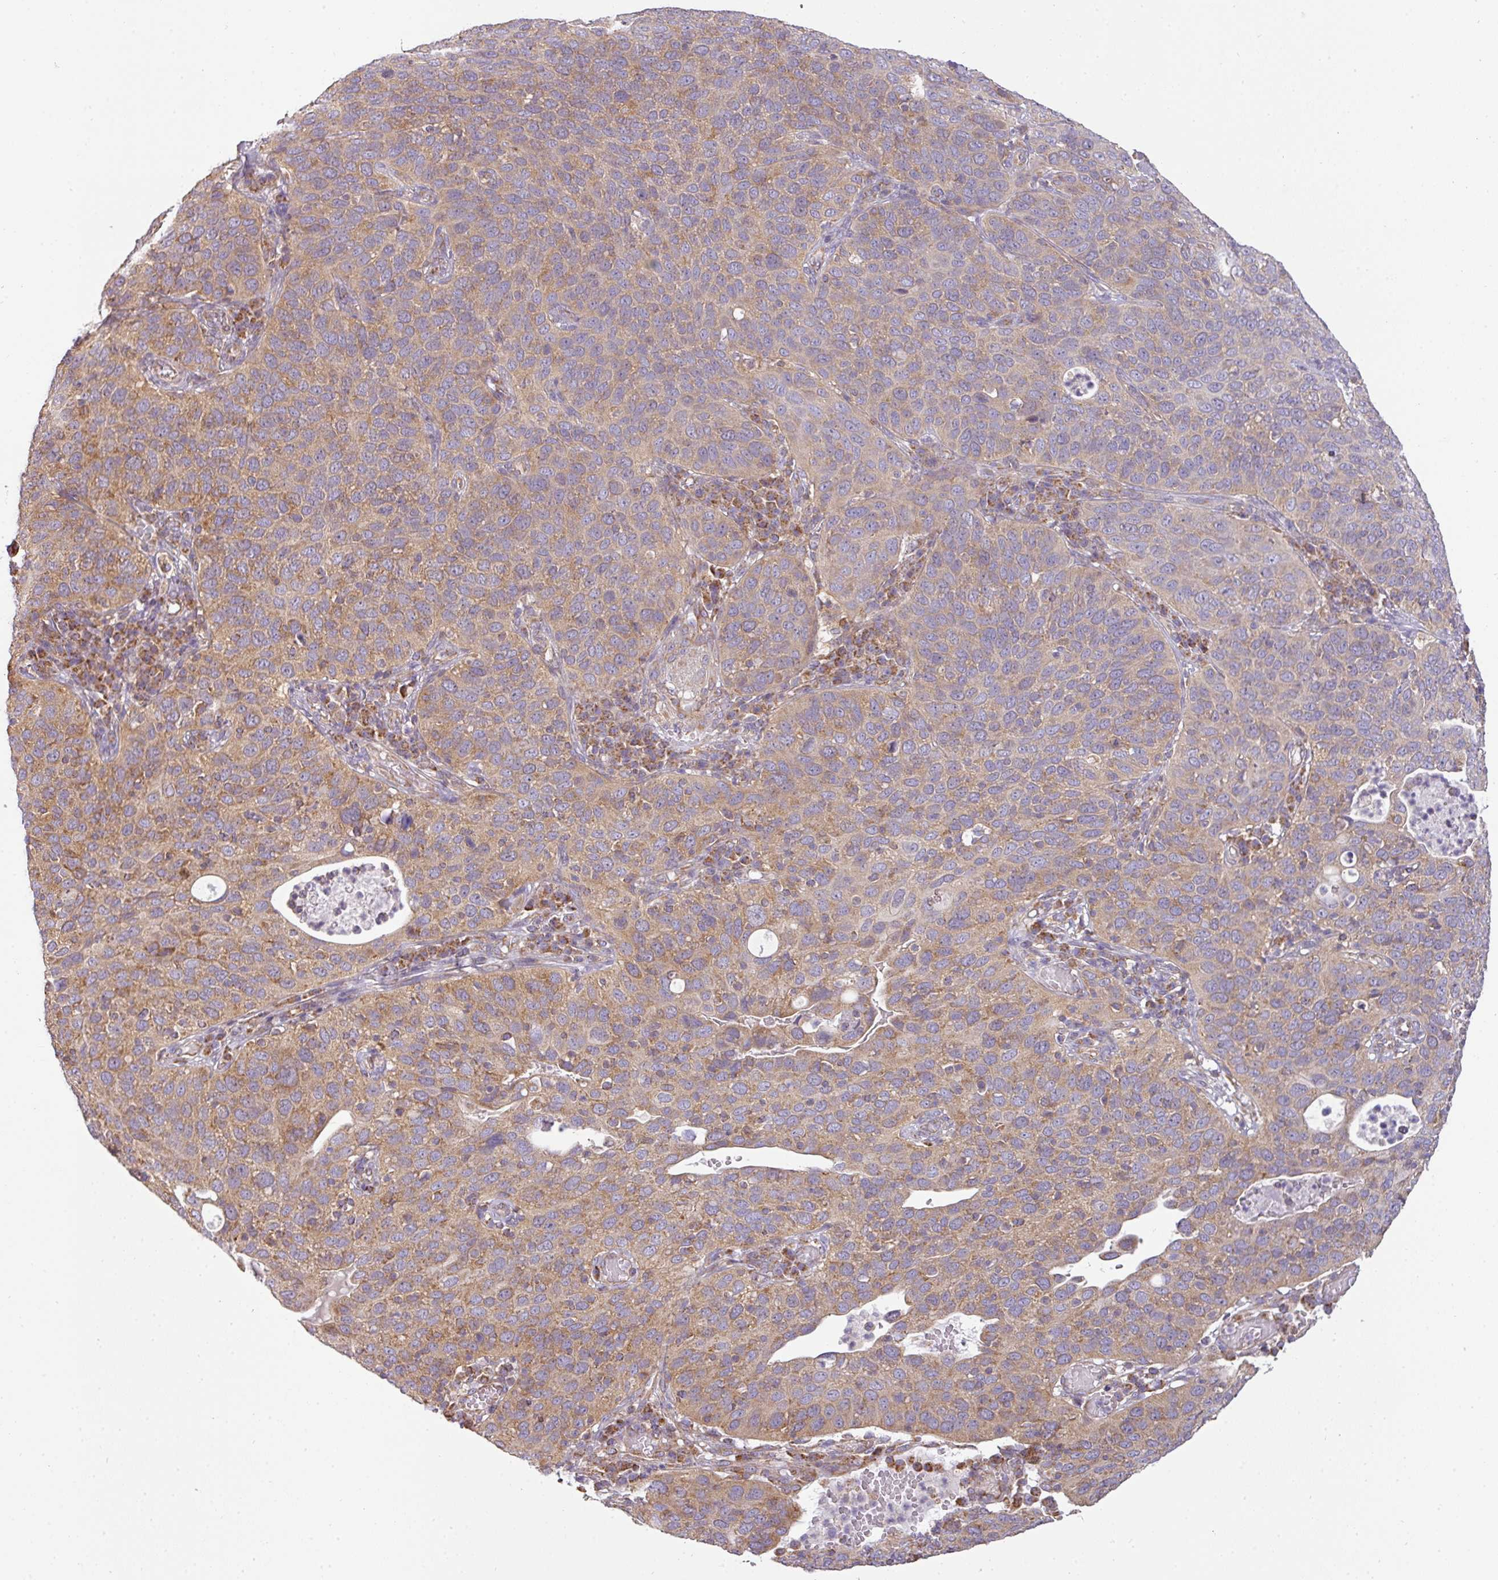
{"staining": {"intensity": "moderate", "quantity": ">75%", "location": "cytoplasmic/membranous"}, "tissue": "cervical cancer", "cell_type": "Tumor cells", "image_type": "cancer", "snomed": [{"axis": "morphology", "description": "Squamous cell carcinoma, NOS"}, {"axis": "topography", "description": "Cervix"}], "caption": "Tumor cells exhibit medium levels of moderate cytoplasmic/membranous positivity in approximately >75% of cells in cervical squamous cell carcinoma.", "gene": "ZNF211", "patient": {"sex": "female", "age": 36}}